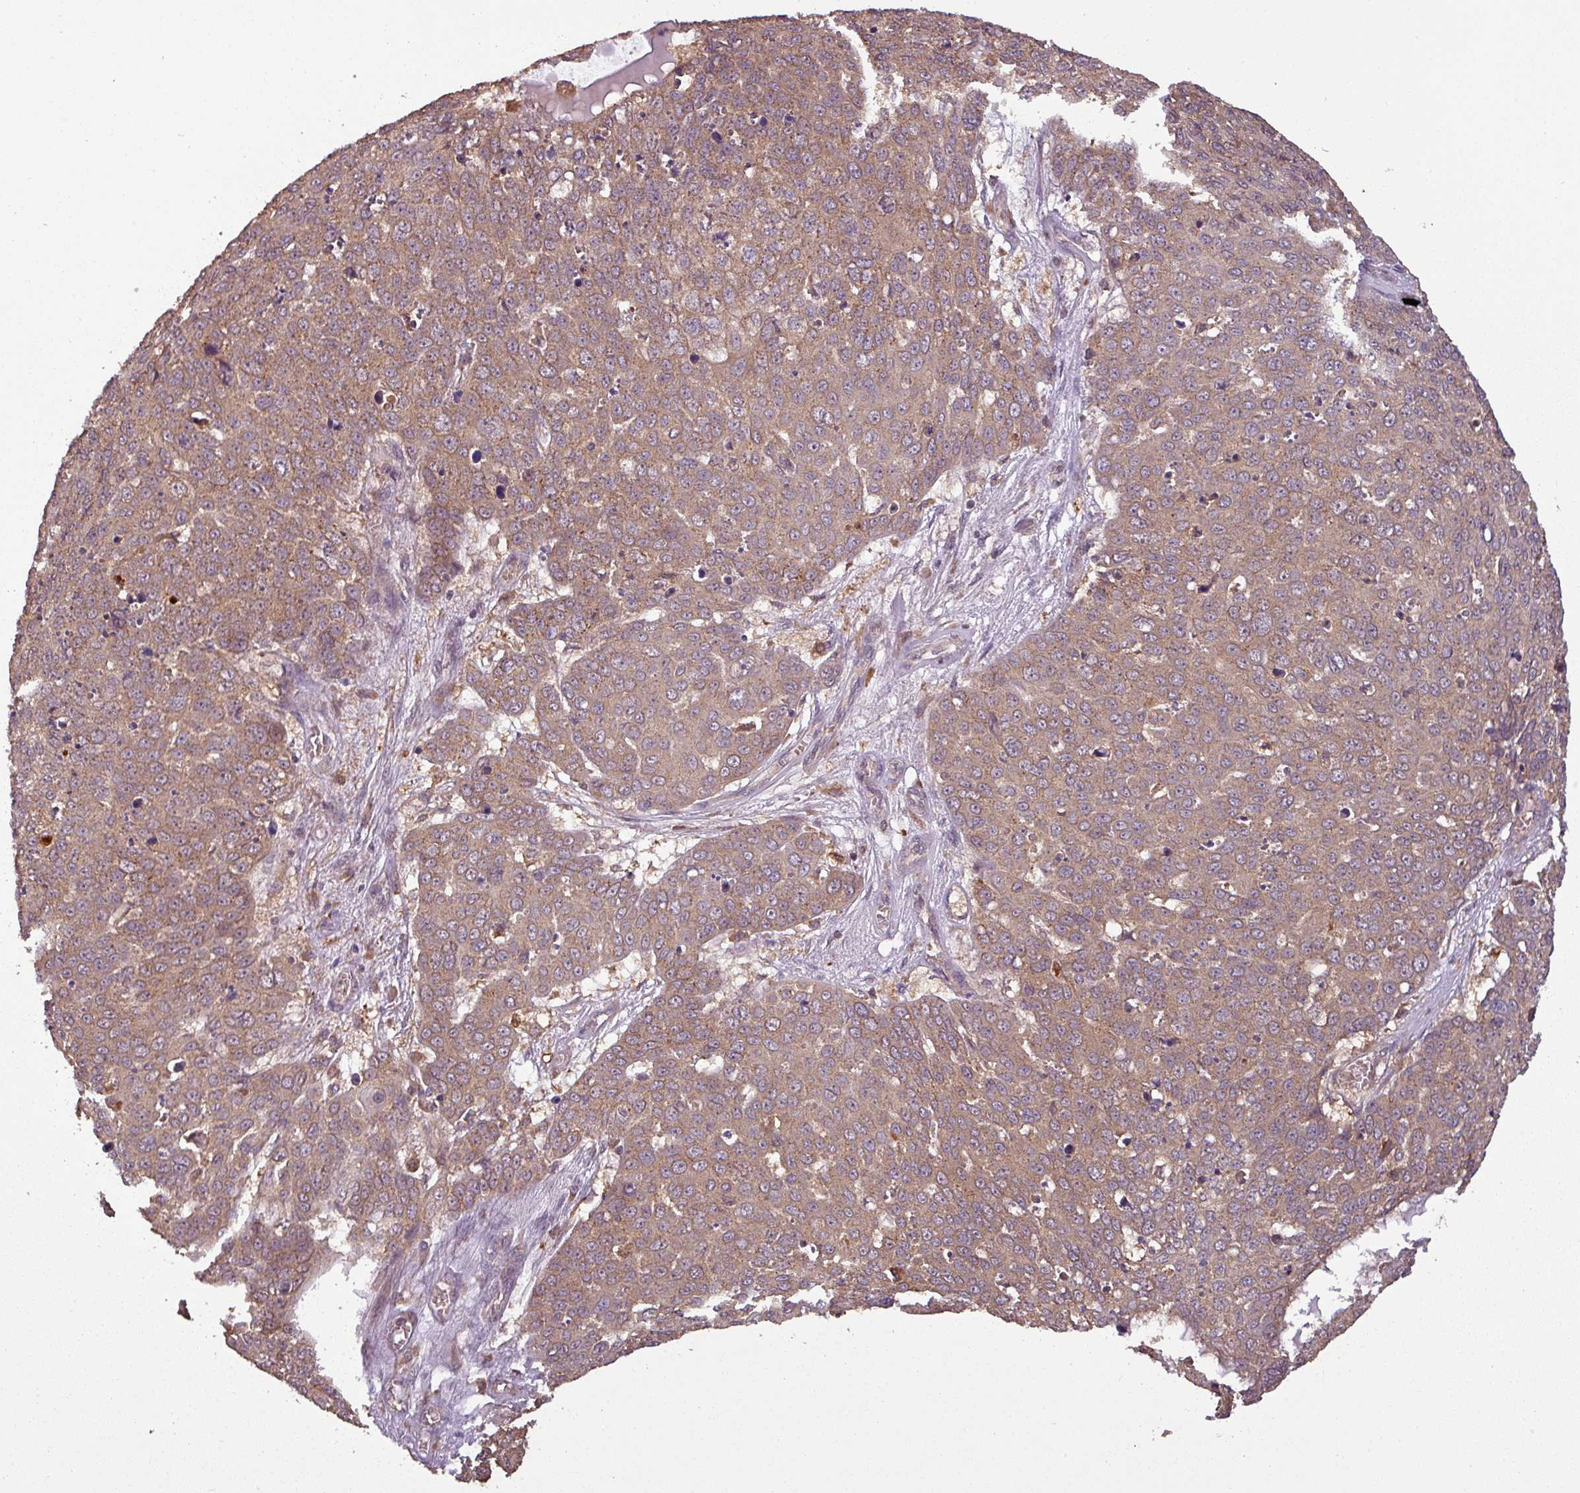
{"staining": {"intensity": "weak", "quantity": ">75%", "location": "cytoplasmic/membranous"}, "tissue": "skin cancer", "cell_type": "Tumor cells", "image_type": "cancer", "snomed": [{"axis": "morphology", "description": "Squamous cell carcinoma, NOS"}, {"axis": "topography", "description": "Skin"}], "caption": "Protein analysis of skin cancer tissue shows weak cytoplasmic/membranous positivity in approximately >75% of tumor cells. (DAB IHC with brightfield microscopy, high magnification).", "gene": "NT5C3A", "patient": {"sex": "male", "age": 71}}